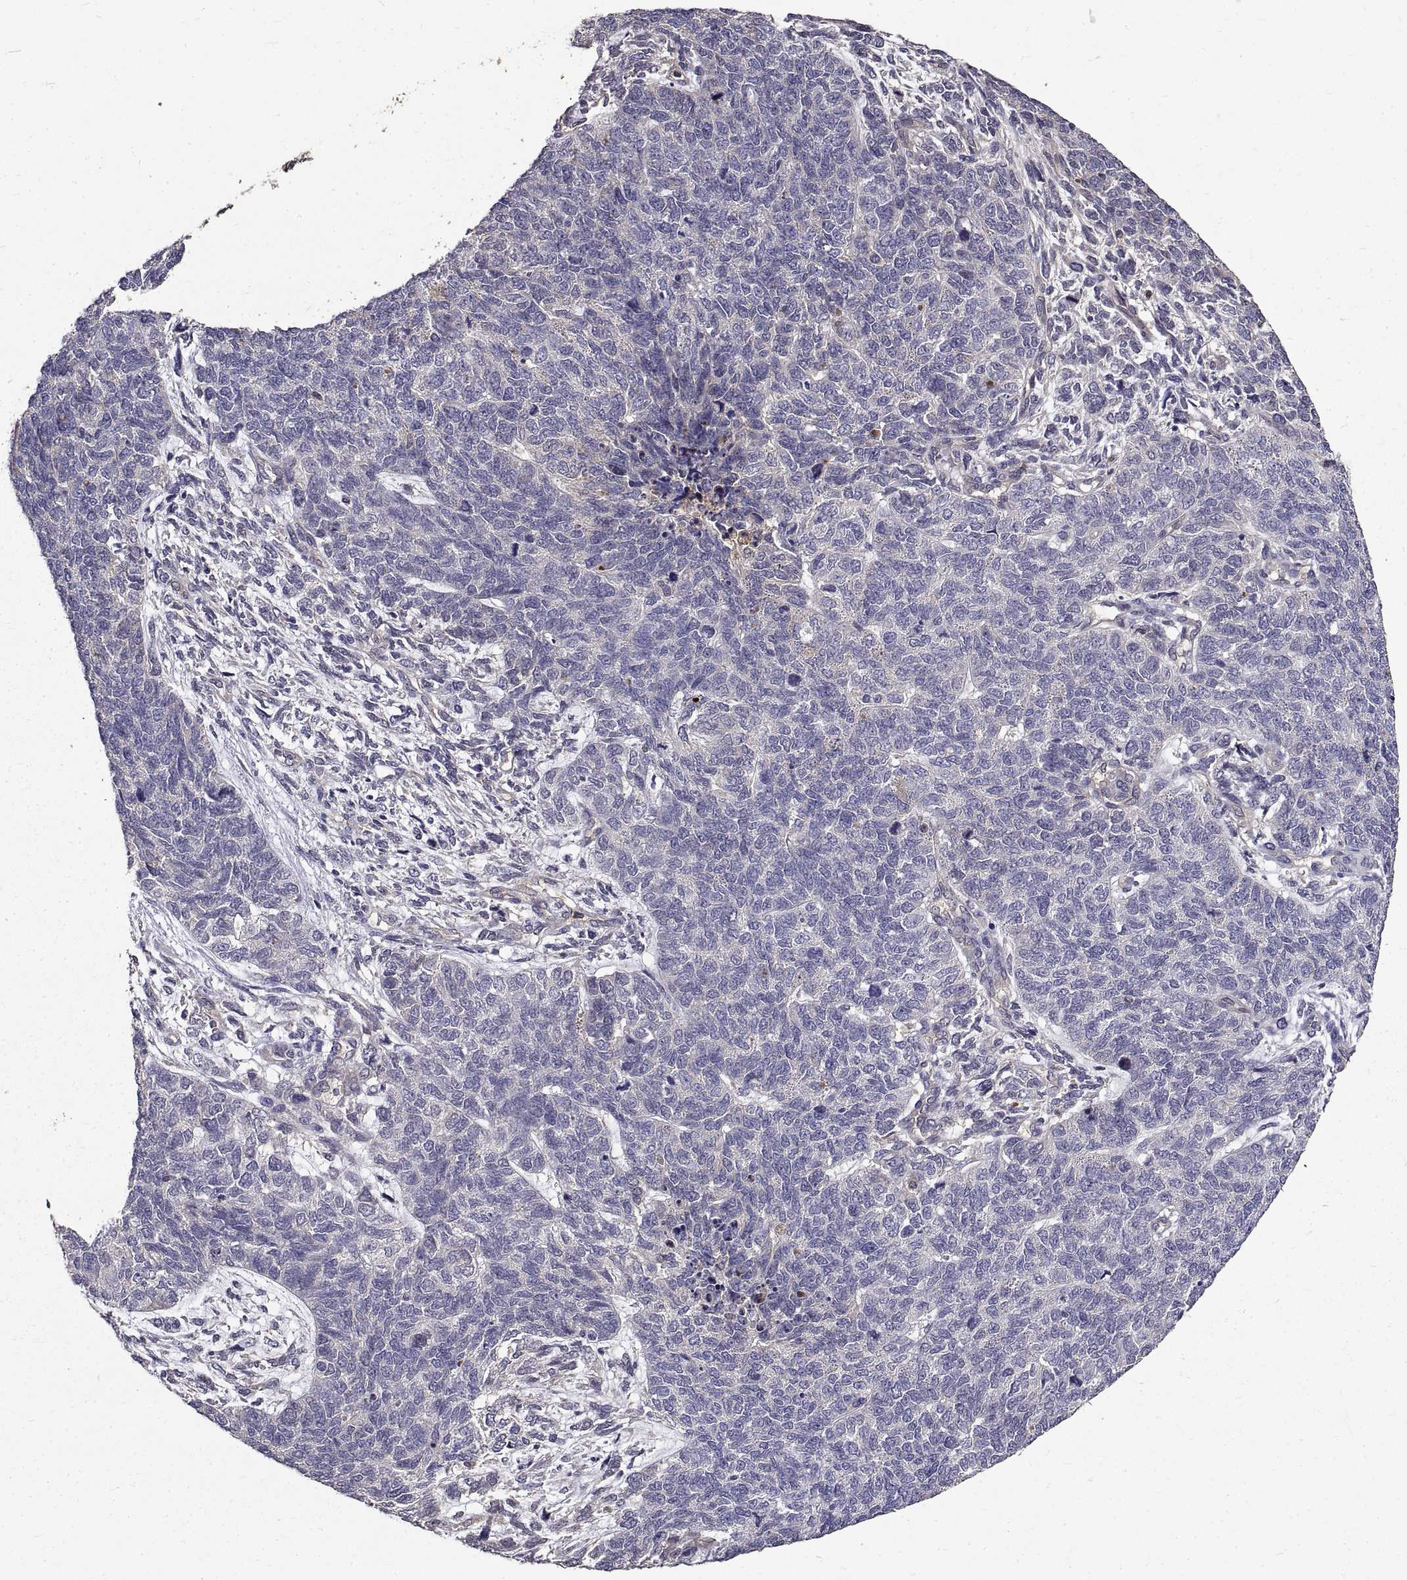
{"staining": {"intensity": "negative", "quantity": "none", "location": "none"}, "tissue": "cervical cancer", "cell_type": "Tumor cells", "image_type": "cancer", "snomed": [{"axis": "morphology", "description": "Squamous cell carcinoma, NOS"}, {"axis": "topography", "description": "Cervix"}], "caption": "Protein analysis of squamous cell carcinoma (cervical) shows no significant positivity in tumor cells. (DAB (3,3'-diaminobenzidine) immunohistochemistry (IHC), high magnification).", "gene": "PEA15", "patient": {"sex": "female", "age": 63}}